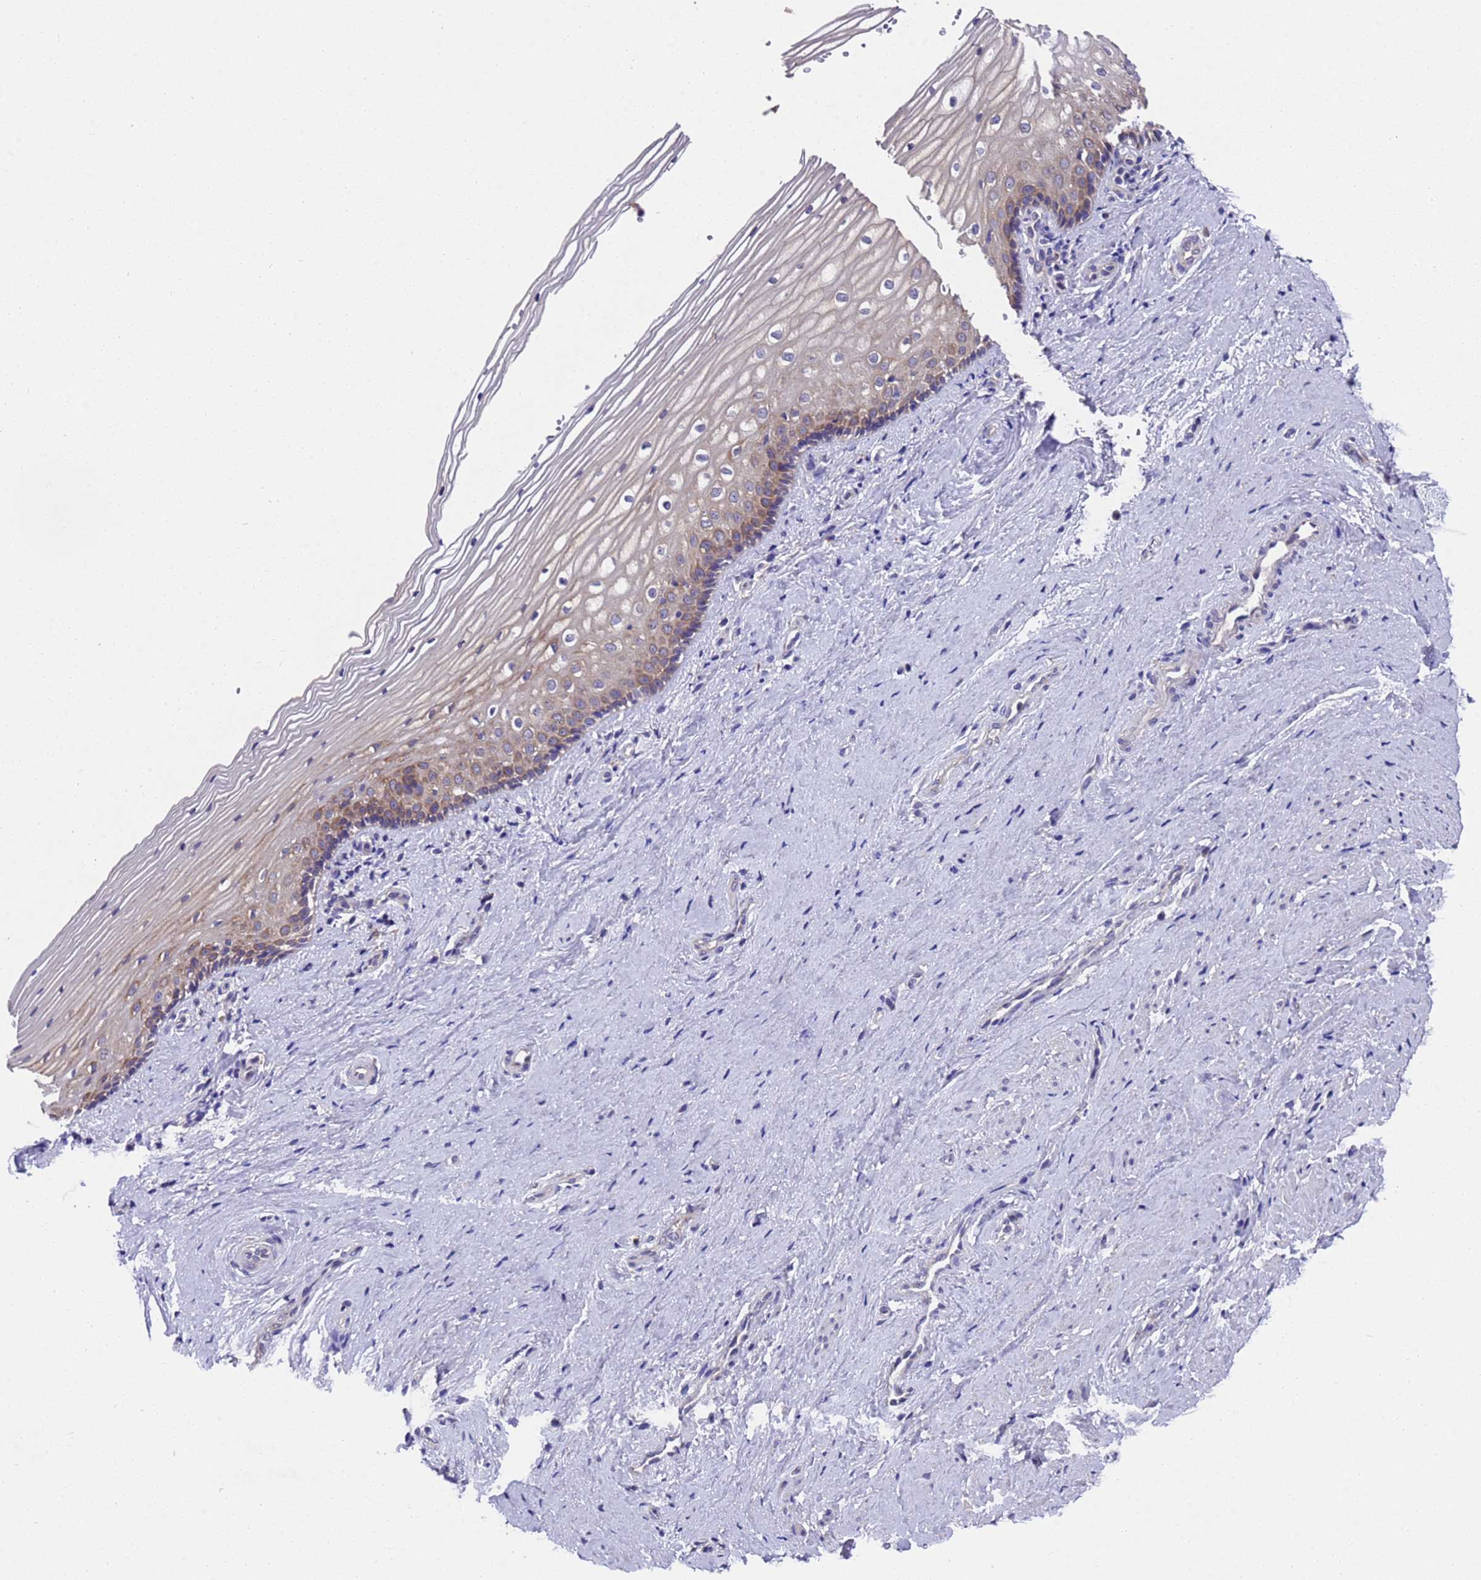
{"staining": {"intensity": "moderate", "quantity": "25%-75%", "location": "cytoplasmic/membranous"}, "tissue": "vagina", "cell_type": "Squamous epithelial cells", "image_type": "normal", "snomed": [{"axis": "morphology", "description": "Normal tissue, NOS"}, {"axis": "topography", "description": "Vagina"}], "caption": "Immunohistochemistry (IHC) image of unremarkable vagina stained for a protein (brown), which demonstrates medium levels of moderate cytoplasmic/membranous expression in approximately 25%-75% of squamous epithelial cells.", "gene": "DCAF12L1", "patient": {"sex": "female", "age": 46}}